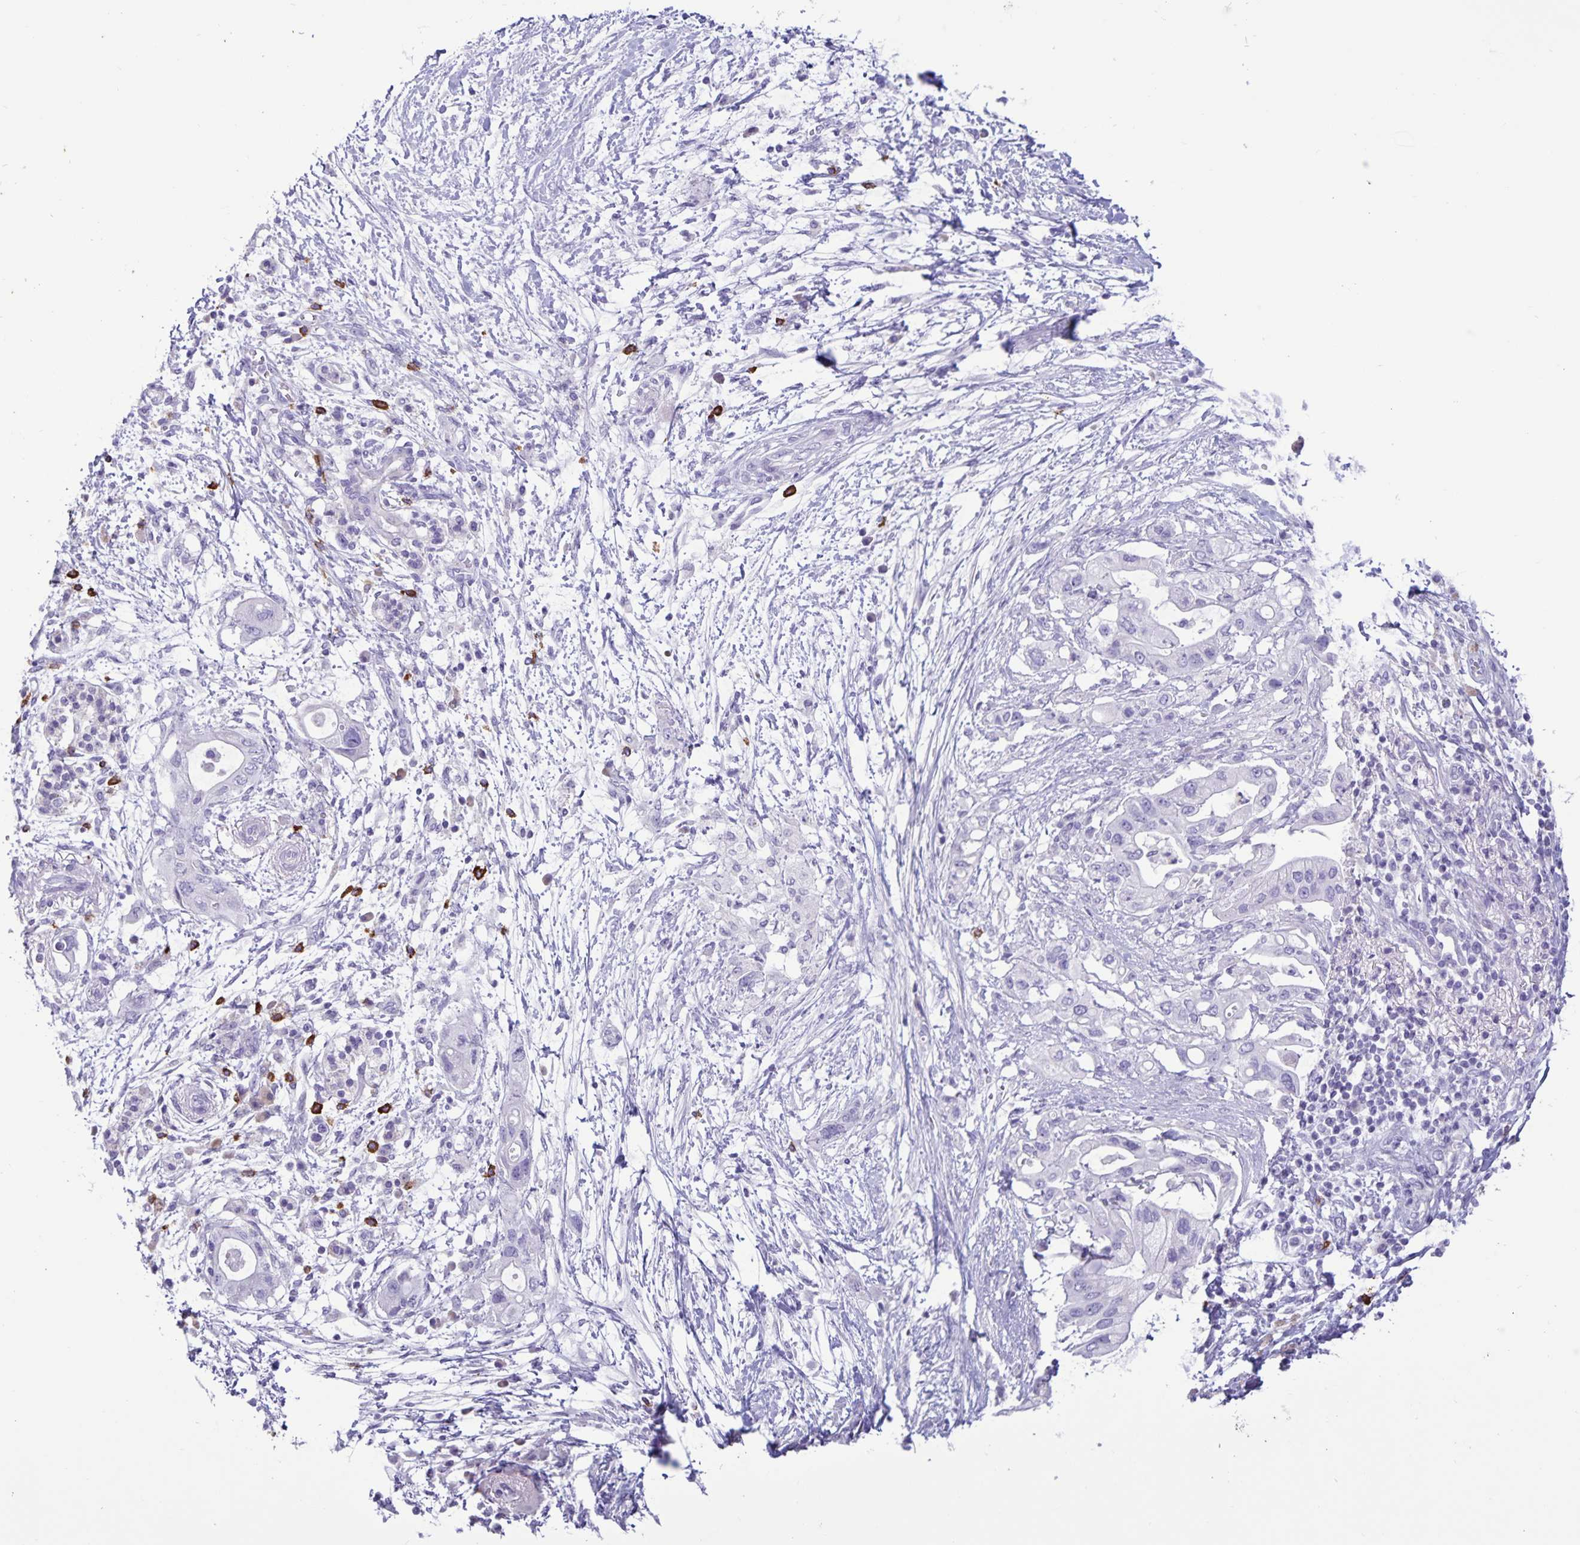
{"staining": {"intensity": "negative", "quantity": "none", "location": "none"}, "tissue": "pancreatic cancer", "cell_type": "Tumor cells", "image_type": "cancer", "snomed": [{"axis": "morphology", "description": "Adenocarcinoma, NOS"}, {"axis": "topography", "description": "Pancreas"}], "caption": "The immunohistochemistry histopathology image has no significant expression in tumor cells of pancreatic adenocarcinoma tissue.", "gene": "IBTK", "patient": {"sex": "female", "age": 72}}